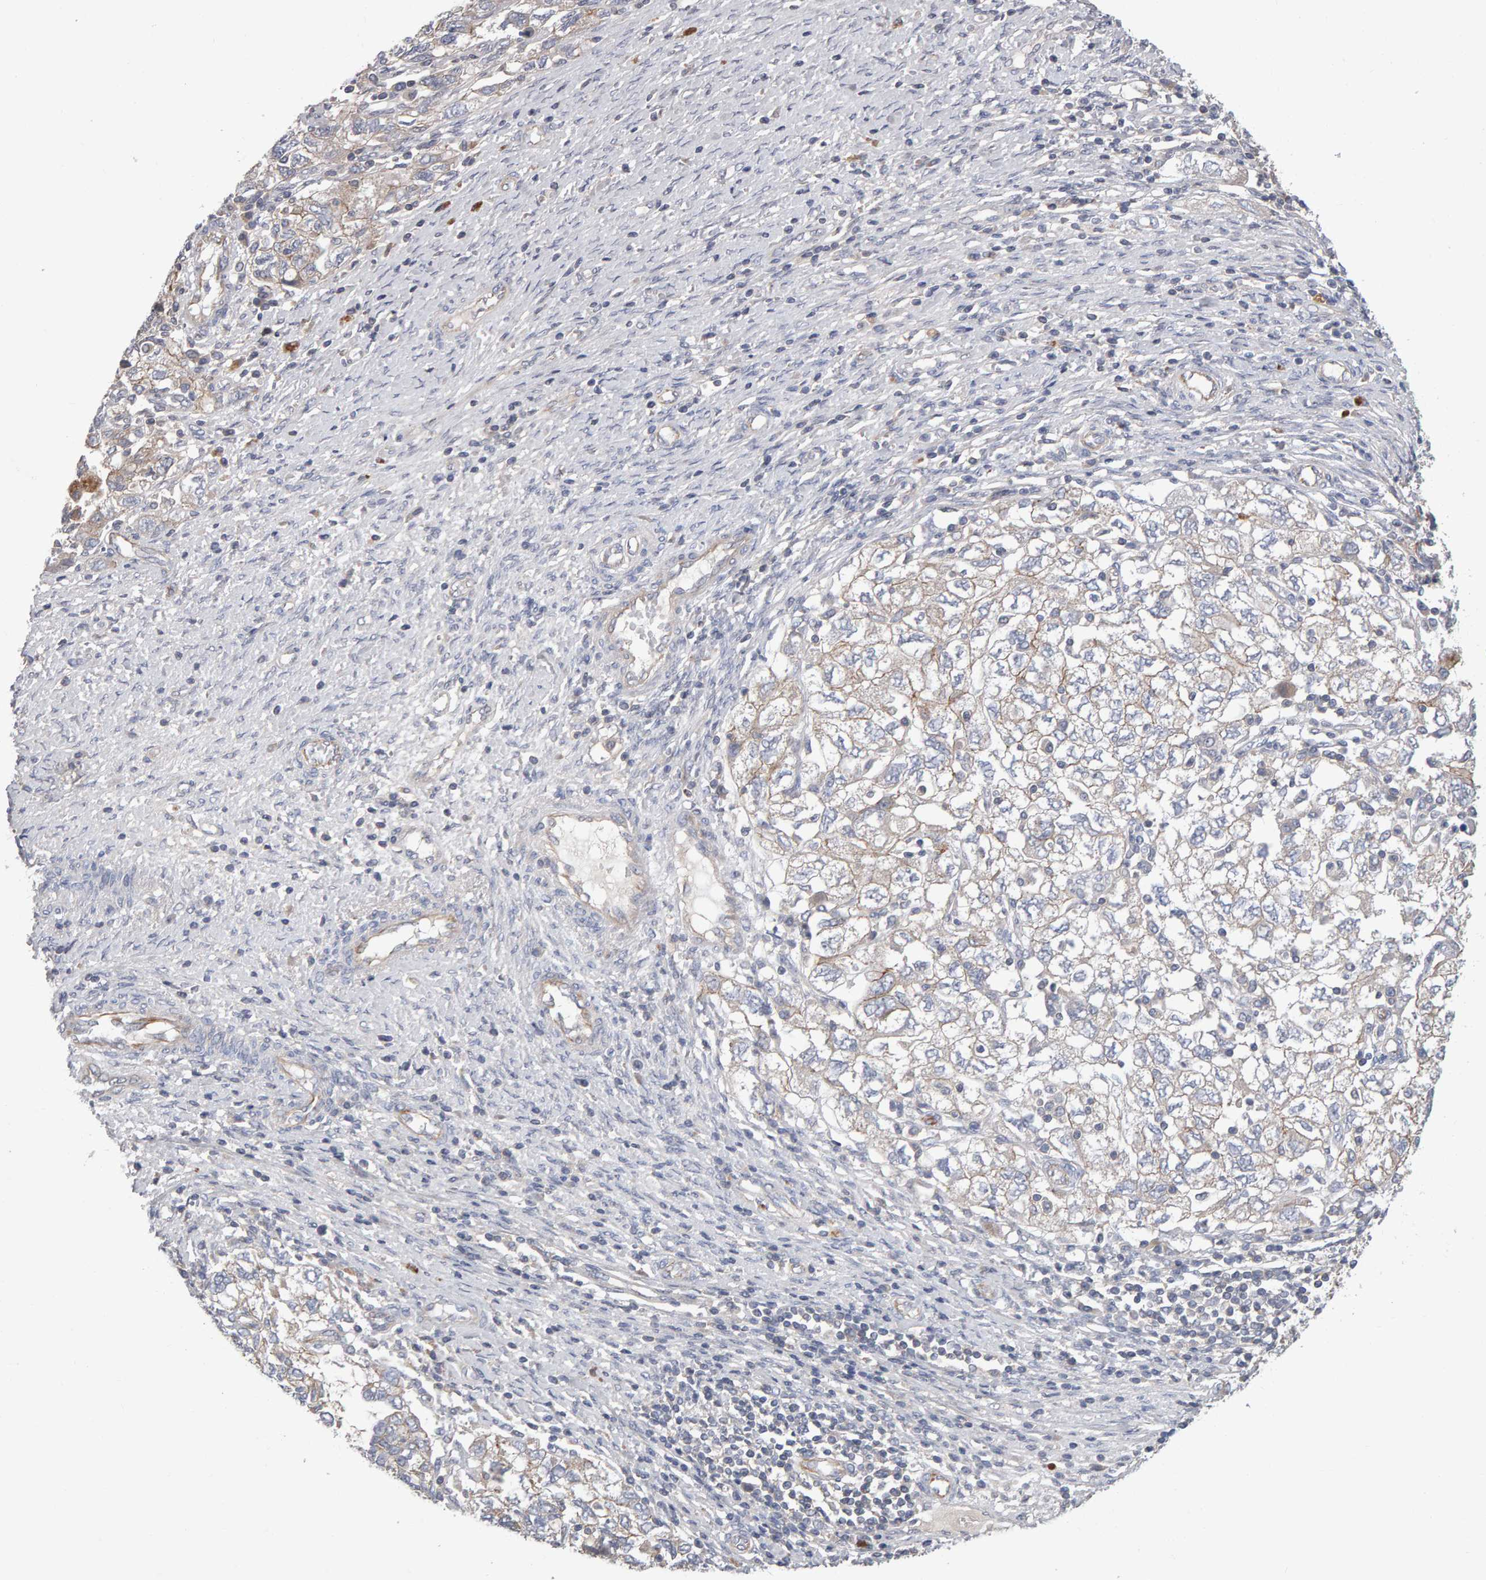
{"staining": {"intensity": "weak", "quantity": "<25%", "location": "cytoplasmic/membranous"}, "tissue": "ovarian cancer", "cell_type": "Tumor cells", "image_type": "cancer", "snomed": [{"axis": "morphology", "description": "Carcinoma, NOS"}, {"axis": "morphology", "description": "Cystadenocarcinoma, serous, NOS"}, {"axis": "topography", "description": "Ovary"}], "caption": "Human ovarian cancer stained for a protein using immunohistochemistry displays no expression in tumor cells.", "gene": "PGS1", "patient": {"sex": "female", "age": 69}}